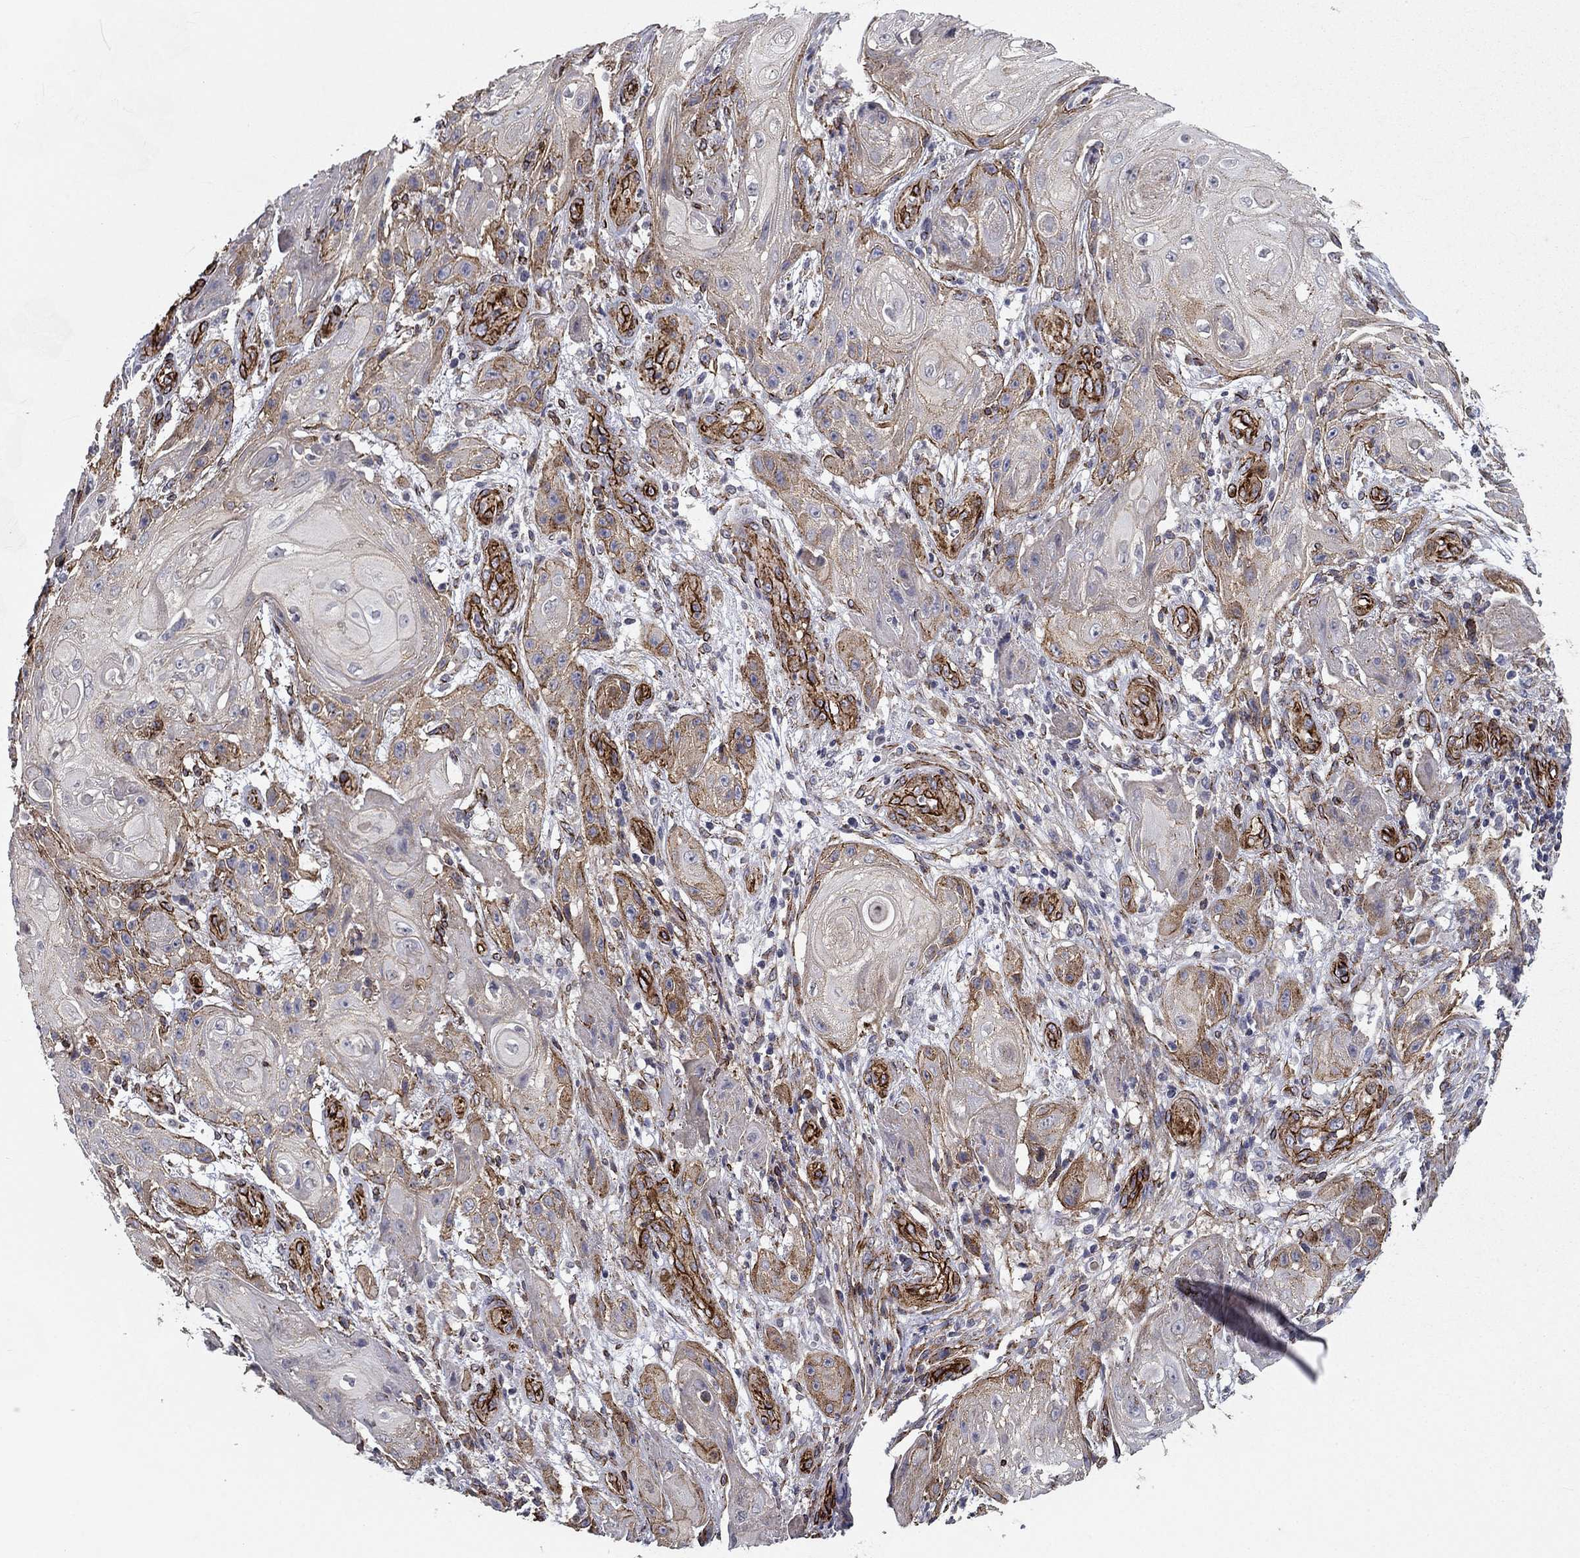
{"staining": {"intensity": "negative", "quantity": "none", "location": "none"}, "tissue": "skin cancer", "cell_type": "Tumor cells", "image_type": "cancer", "snomed": [{"axis": "morphology", "description": "Squamous cell carcinoma, NOS"}, {"axis": "topography", "description": "Skin"}], "caption": "Photomicrograph shows no protein expression in tumor cells of skin cancer (squamous cell carcinoma) tissue.", "gene": "SYNC", "patient": {"sex": "male", "age": 62}}